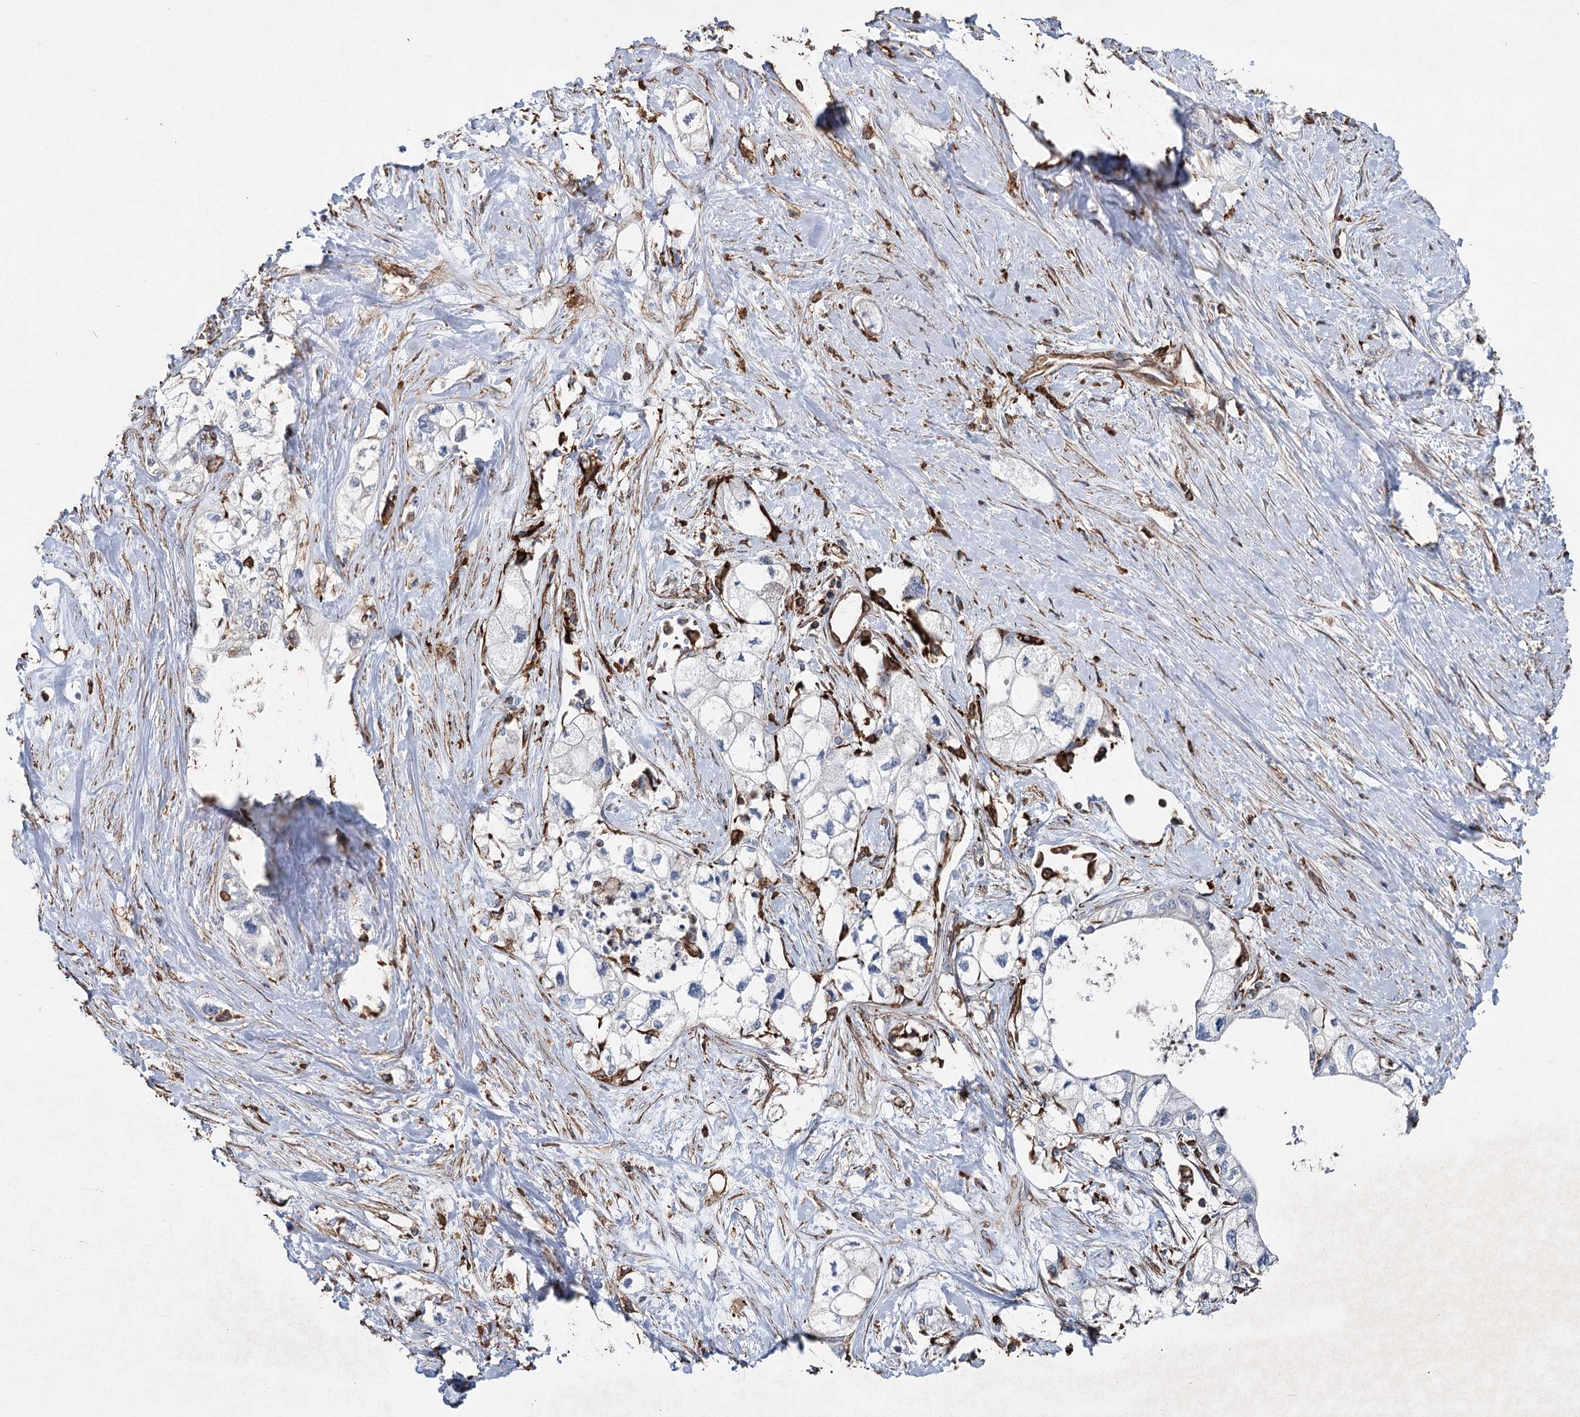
{"staining": {"intensity": "negative", "quantity": "none", "location": "none"}, "tissue": "pancreatic cancer", "cell_type": "Tumor cells", "image_type": "cancer", "snomed": [{"axis": "morphology", "description": "Adenocarcinoma, NOS"}, {"axis": "topography", "description": "Pancreas"}], "caption": "This is an immunohistochemistry photomicrograph of human pancreatic cancer. There is no expression in tumor cells.", "gene": "CLEC4M", "patient": {"sex": "male", "age": 70}}